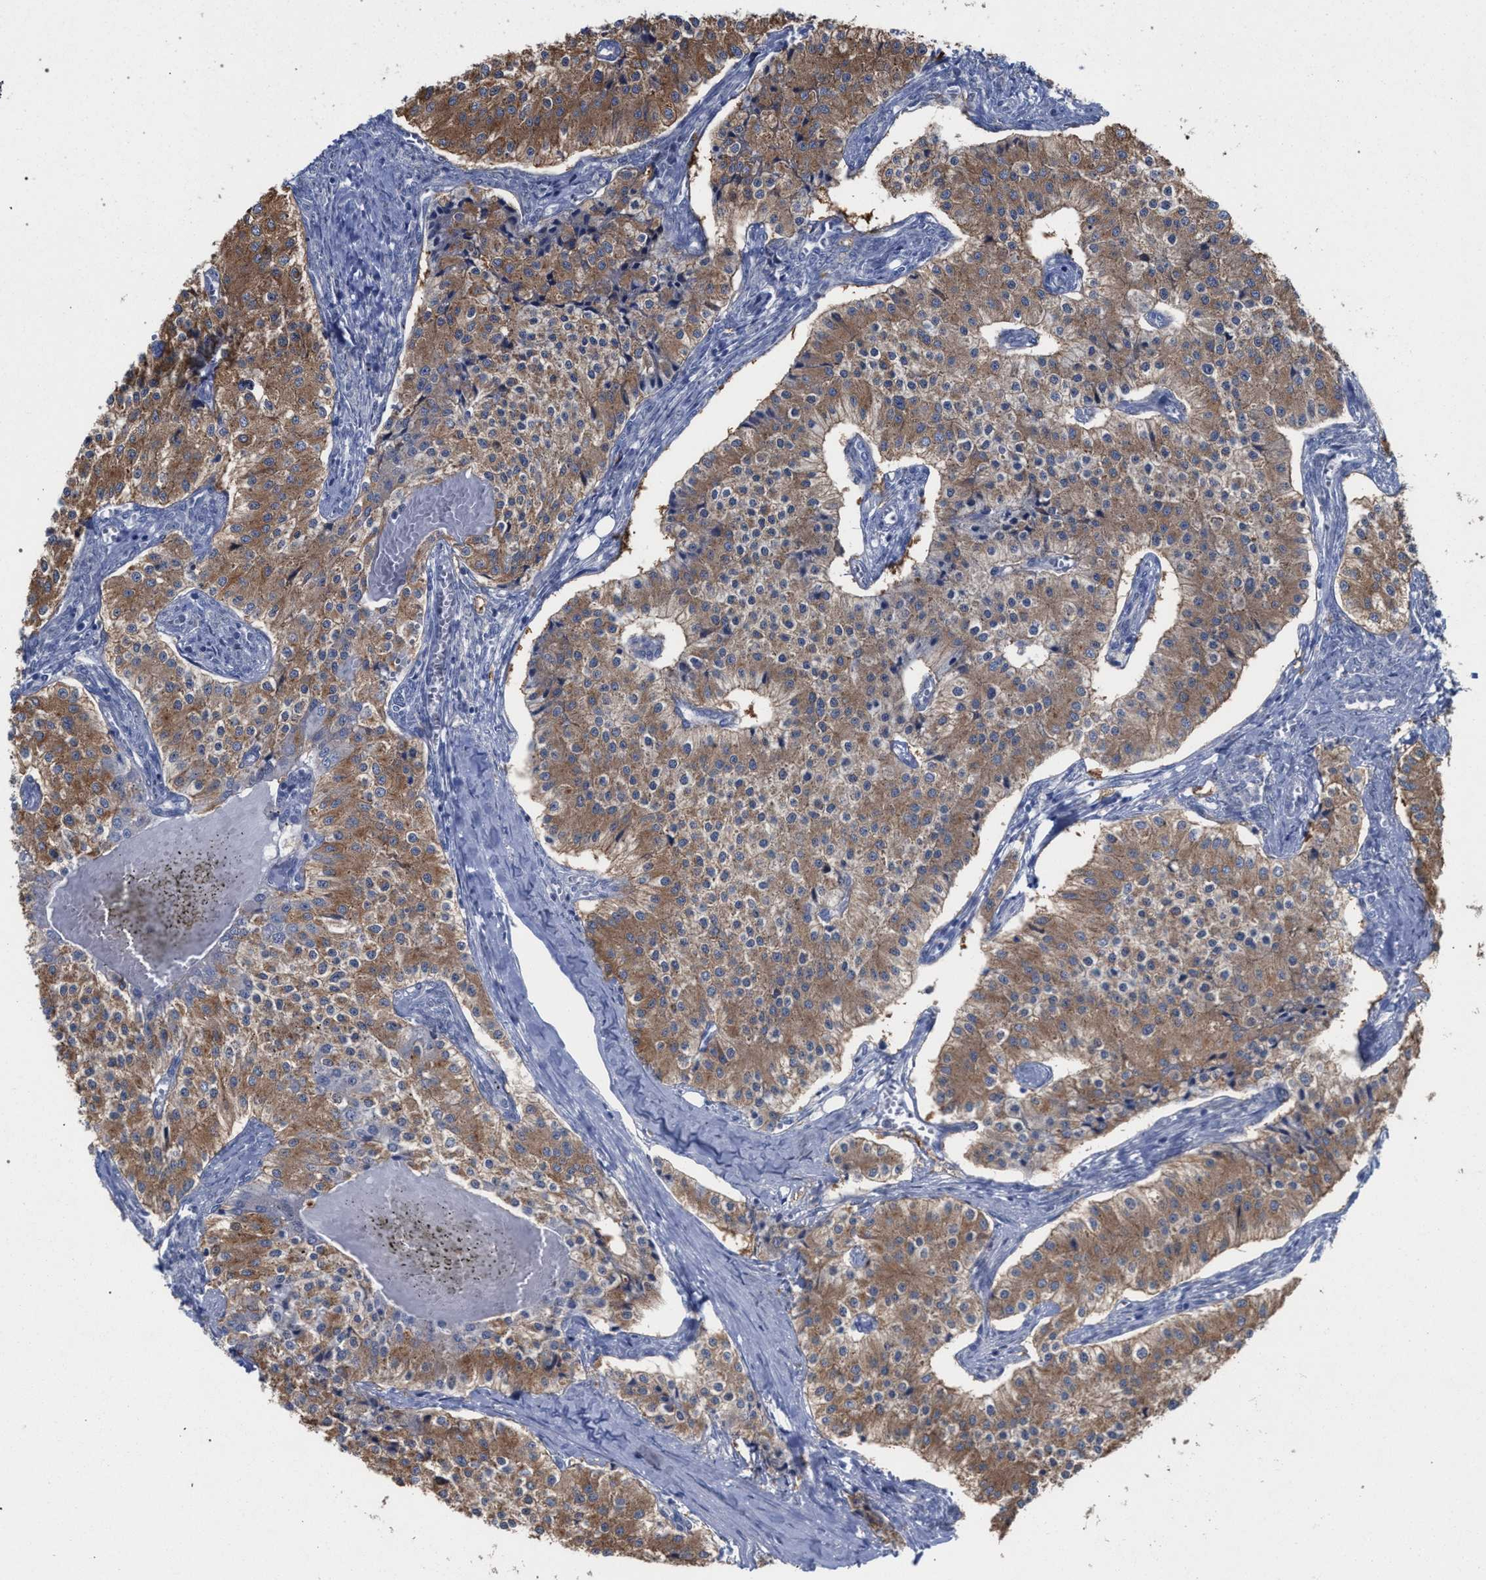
{"staining": {"intensity": "moderate", "quantity": ">75%", "location": "cytoplasmic/membranous"}, "tissue": "carcinoid", "cell_type": "Tumor cells", "image_type": "cancer", "snomed": [{"axis": "morphology", "description": "Carcinoid, malignant, NOS"}, {"axis": "topography", "description": "Colon"}], "caption": "Protein staining by IHC displays moderate cytoplasmic/membranous expression in approximately >75% of tumor cells in carcinoid.", "gene": "FHOD3", "patient": {"sex": "female", "age": 52}}